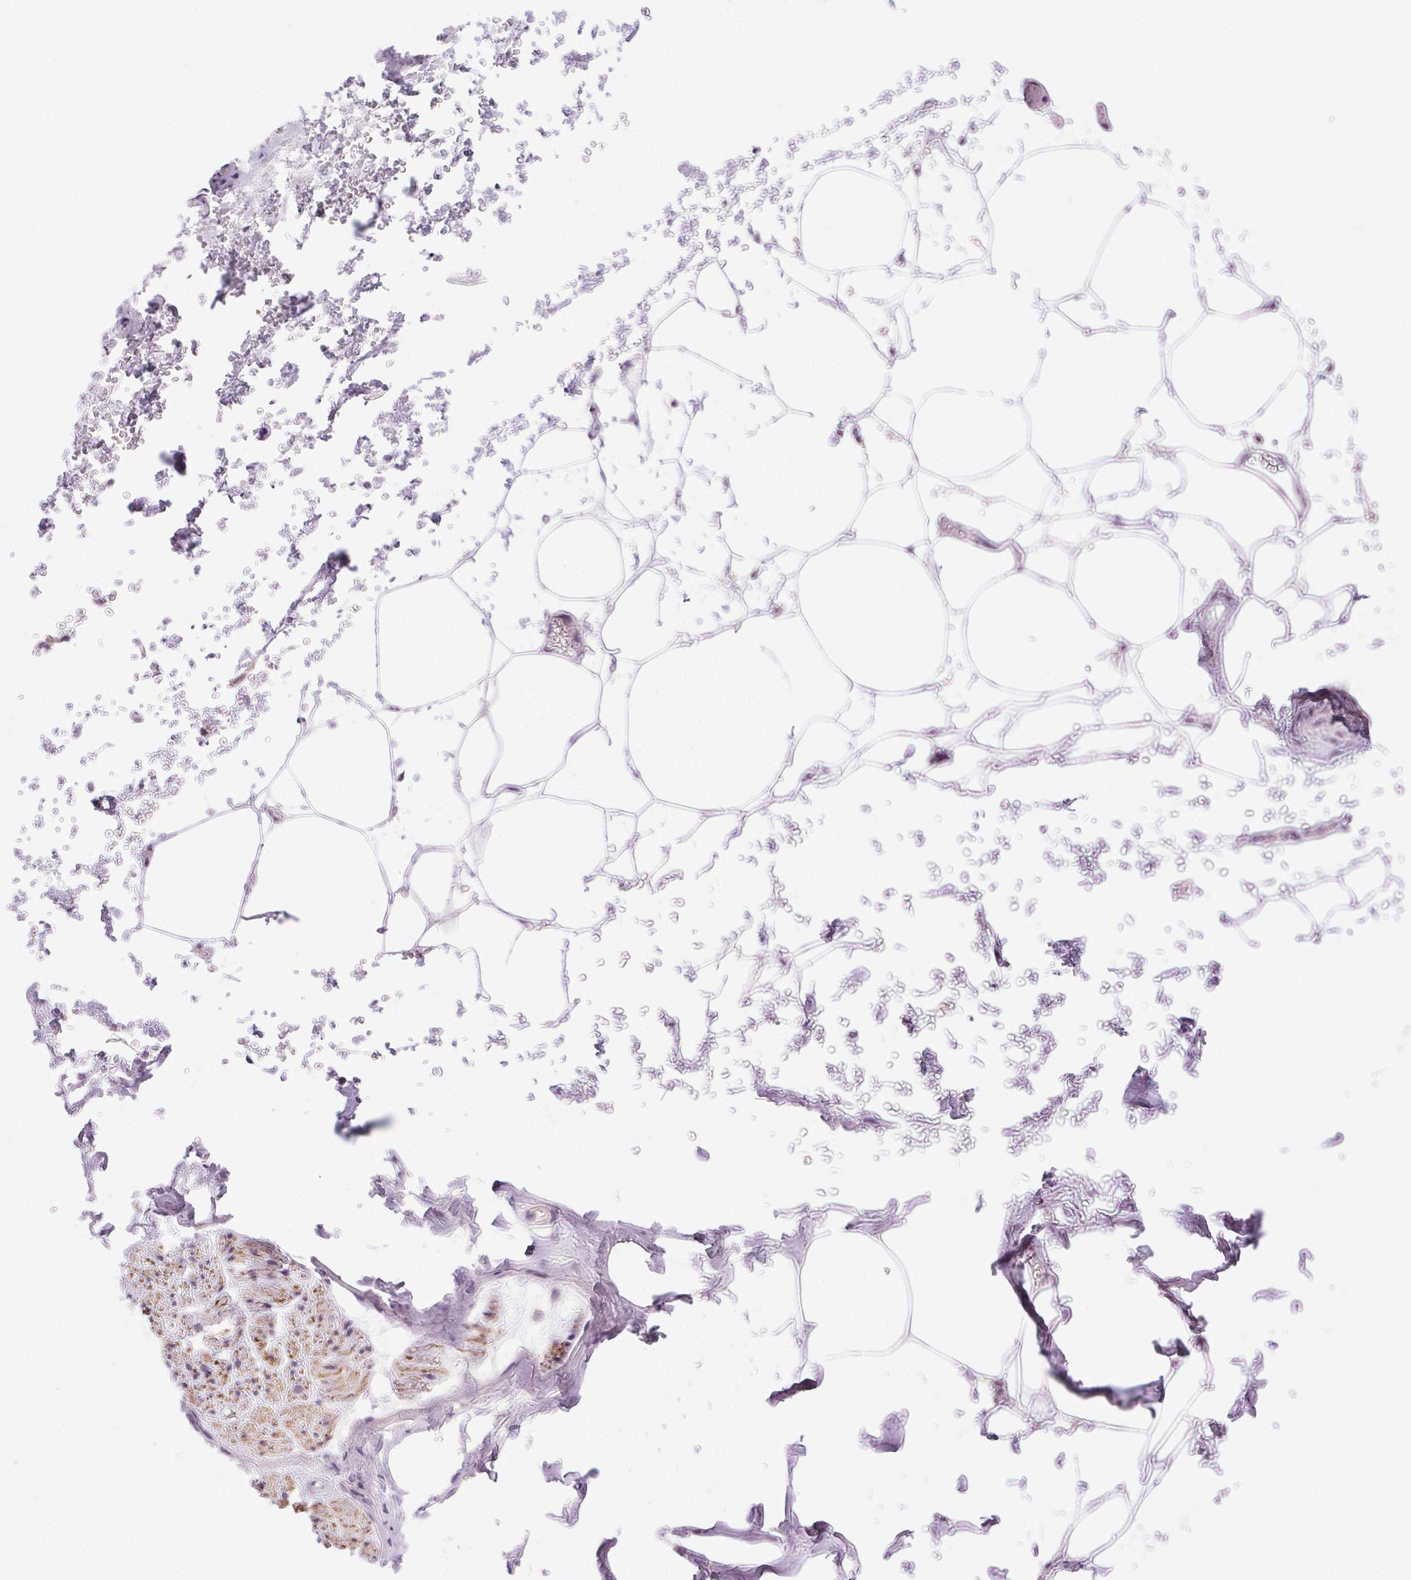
{"staining": {"intensity": "negative", "quantity": "none", "location": "none"}, "tissue": "adipose tissue", "cell_type": "Adipocytes", "image_type": "normal", "snomed": [{"axis": "morphology", "description": "Normal tissue, NOS"}, {"axis": "topography", "description": "Prostate"}, {"axis": "topography", "description": "Peripheral nerve tissue"}], "caption": "The micrograph exhibits no staining of adipocytes in normal adipose tissue. (Brightfield microscopy of DAB IHC at high magnification).", "gene": "SYT11", "patient": {"sex": "male", "age": 55}}